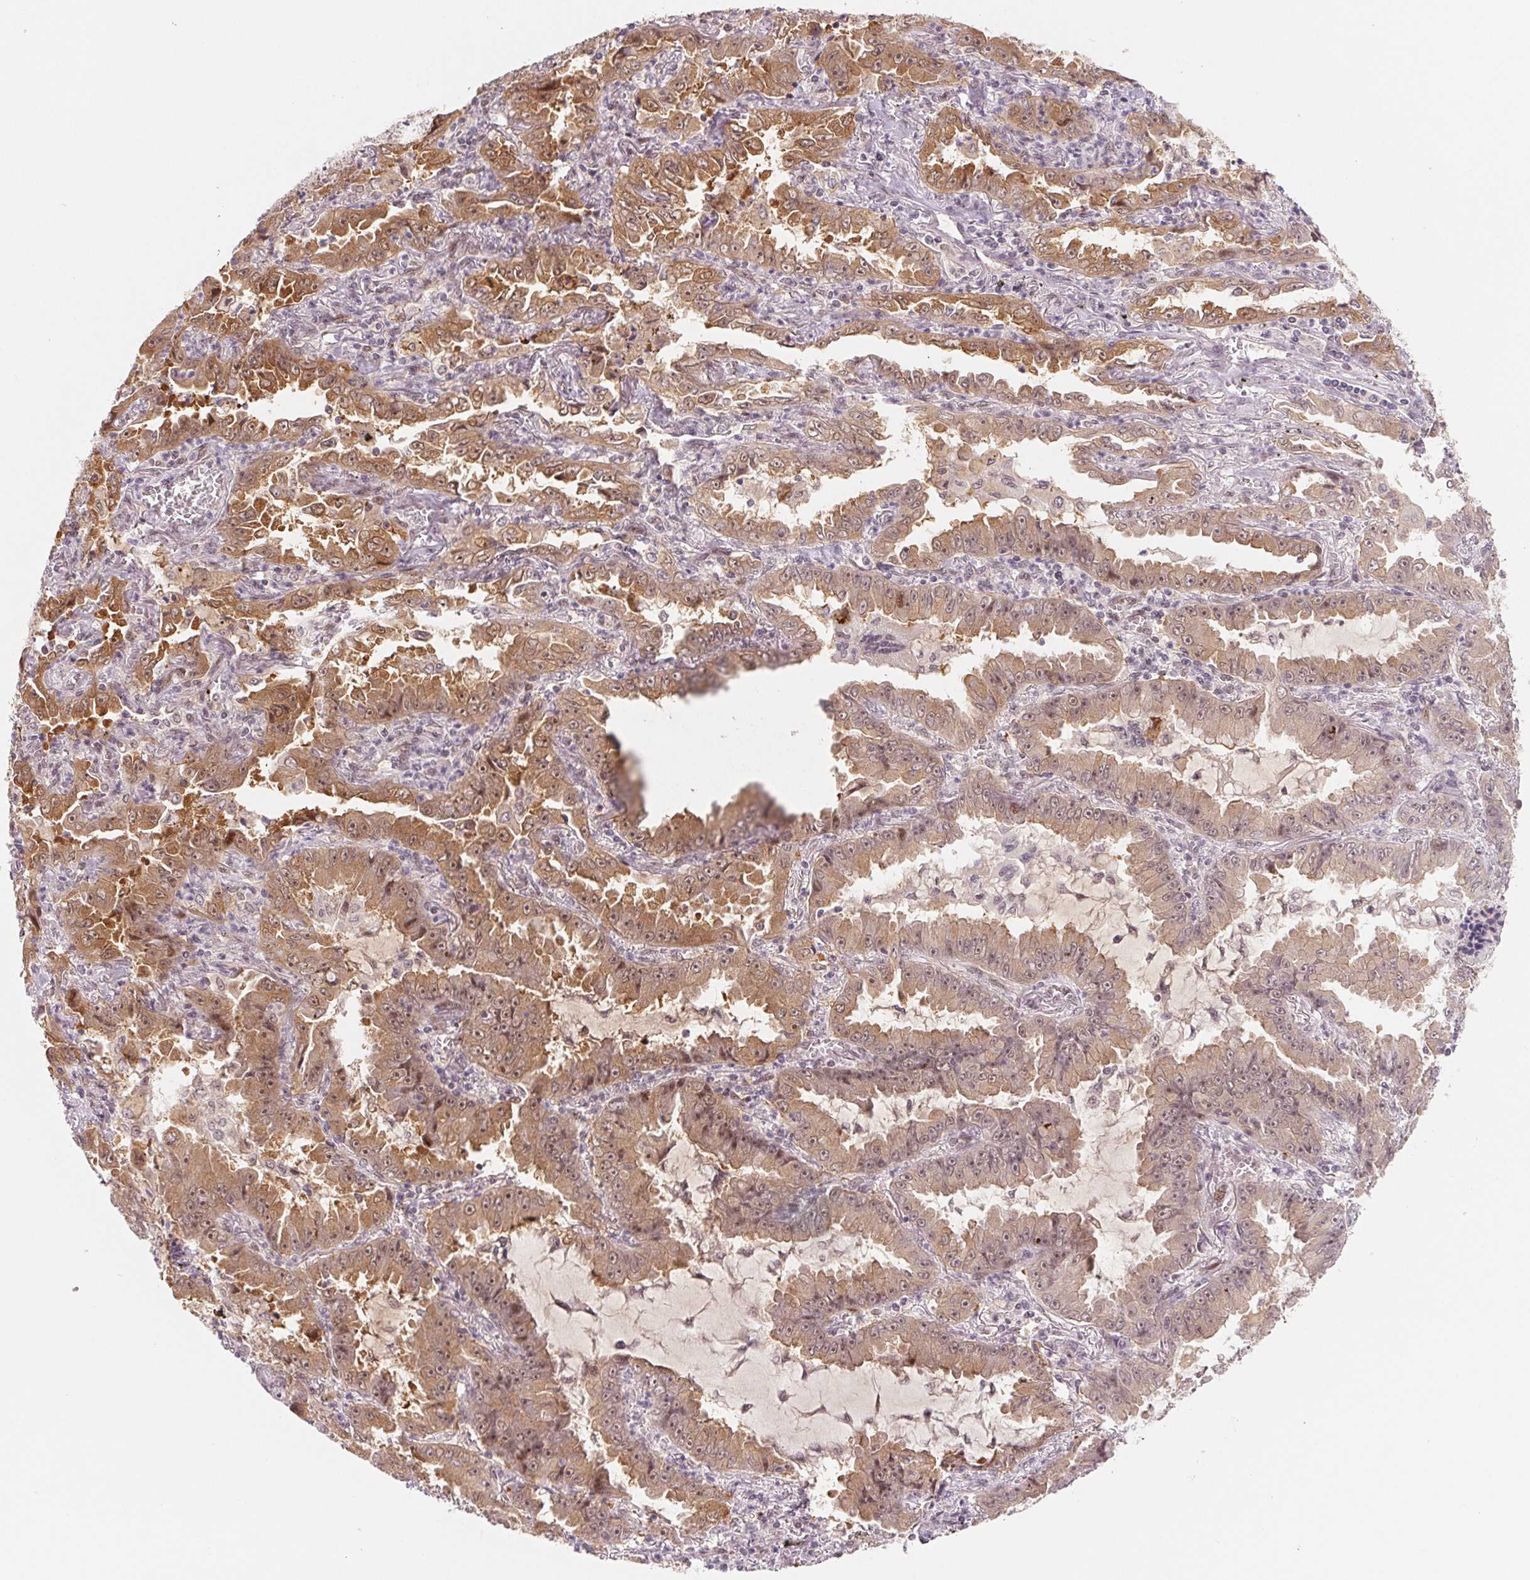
{"staining": {"intensity": "moderate", "quantity": ">75%", "location": "cytoplasmic/membranous,nuclear"}, "tissue": "lung cancer", "cell_type": "Tumor cells", "image_type": "cancer", "snomed": [{"axis": "morphology", "description": "Adenocarcinoma, NOS"}, {"axis": "topography", "description": "Lung"}], "caption": "A high-resolution photomicrograph shows immunohistochemistry (IHC) staining of lung cancer, which demonstrates moderate cytoplasmic/membranous and nuclear positivity in approximately >75% of tumor cells. (DAB = brown stain, brightfield microscopy at high magnification).", "gene": "DNAJB6", "patient": {"sex": "female", "age": 52}}